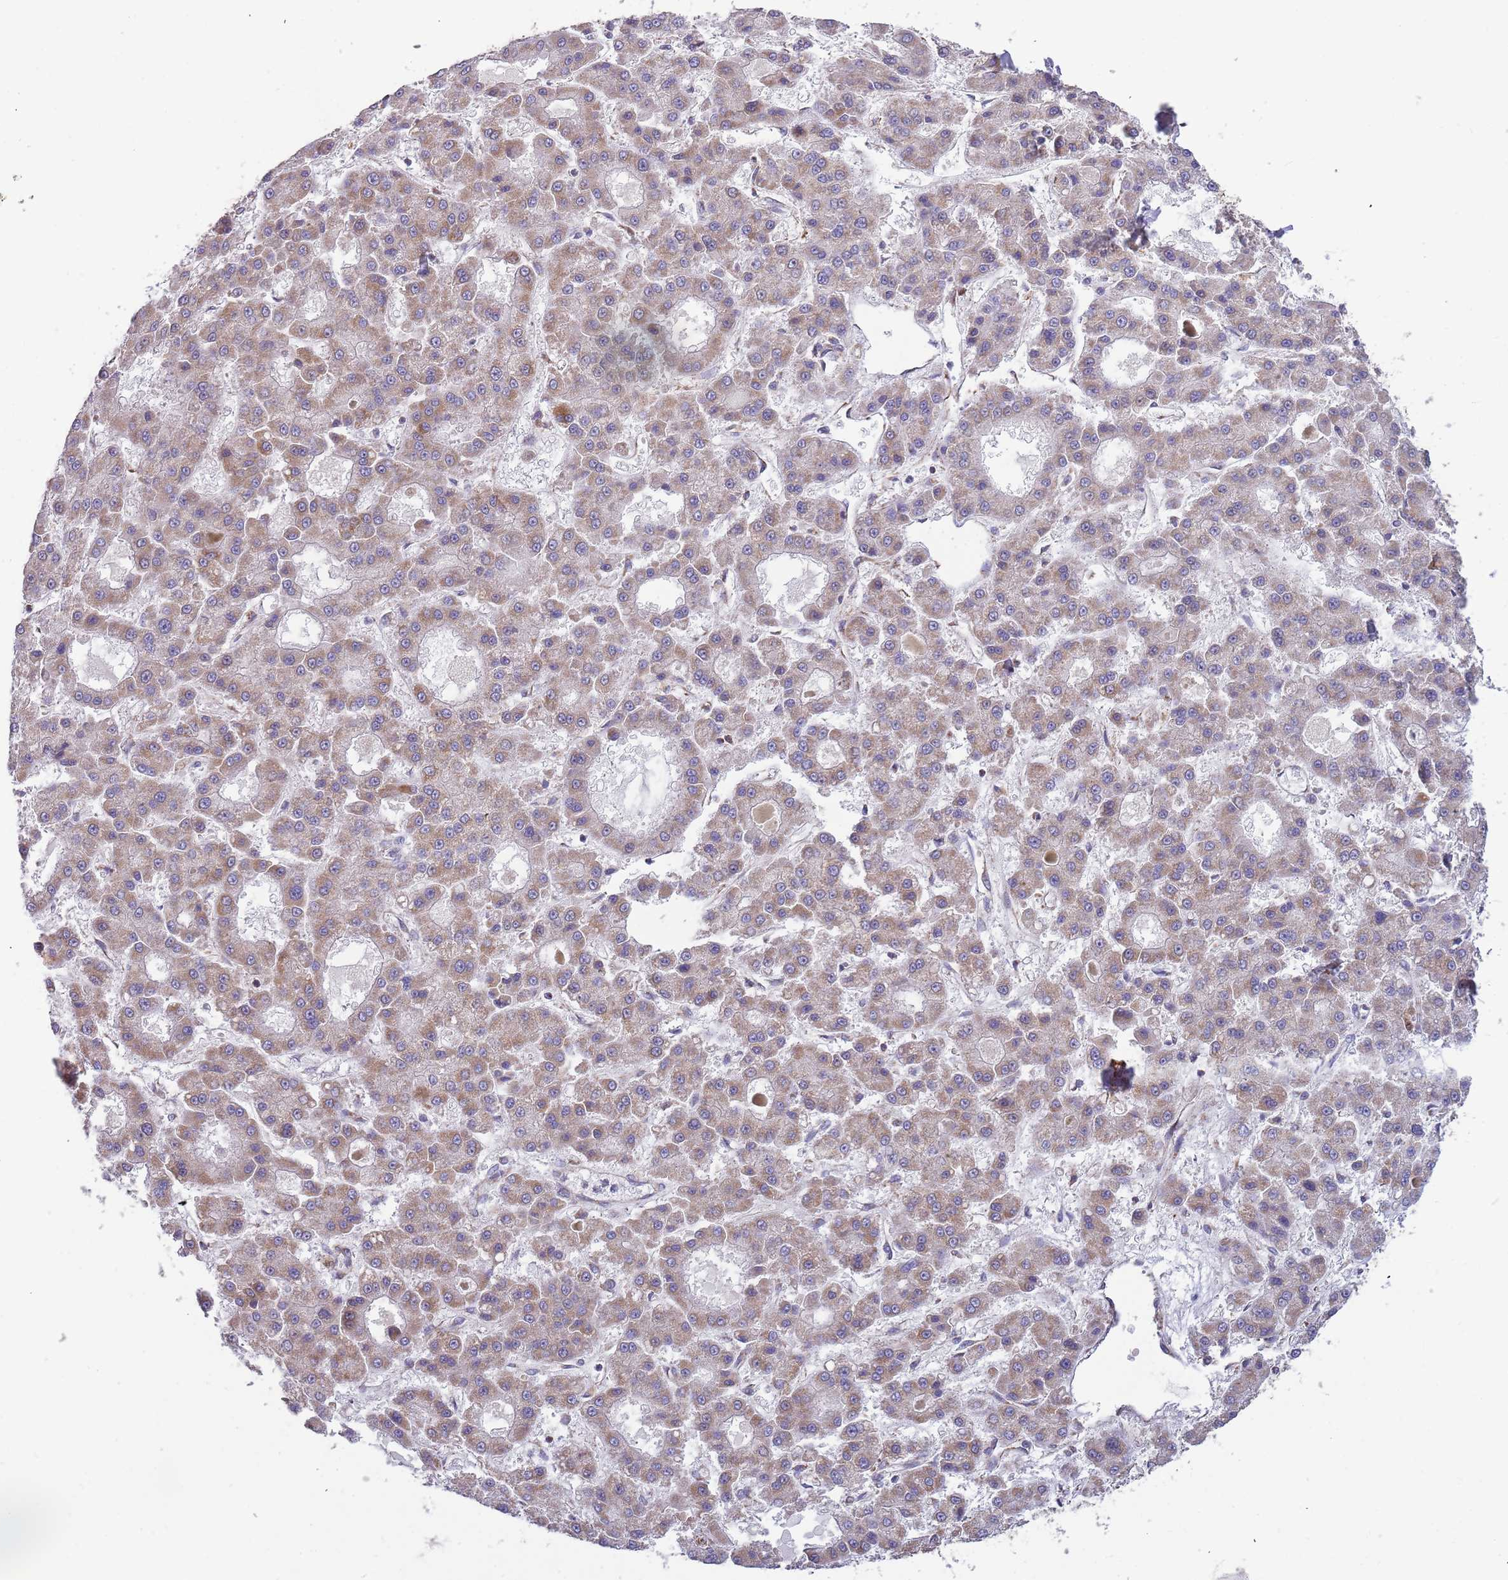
{"staining": {"intensity": "moderate", "quantity": ">75%", "location": "cytoplasmic/membranous"}, "tissue": "liver cancer", "cell_type": "Tumor cells", "image_type": "cancer", "snomed": [{"axis": "morphology", "description": "Carcinoma, Hepatocellular, NOS"}, {"axis": "topography", "description": "Liver"}], "caption": "Protein positivity by IHC displays moderate cytoplasmic/membranous positivity in approximately >75% of tumor cells in liver hepatocellular carcinoma.", "gene": "VPS16", "patient": {"sex": "male", "age": 70}}